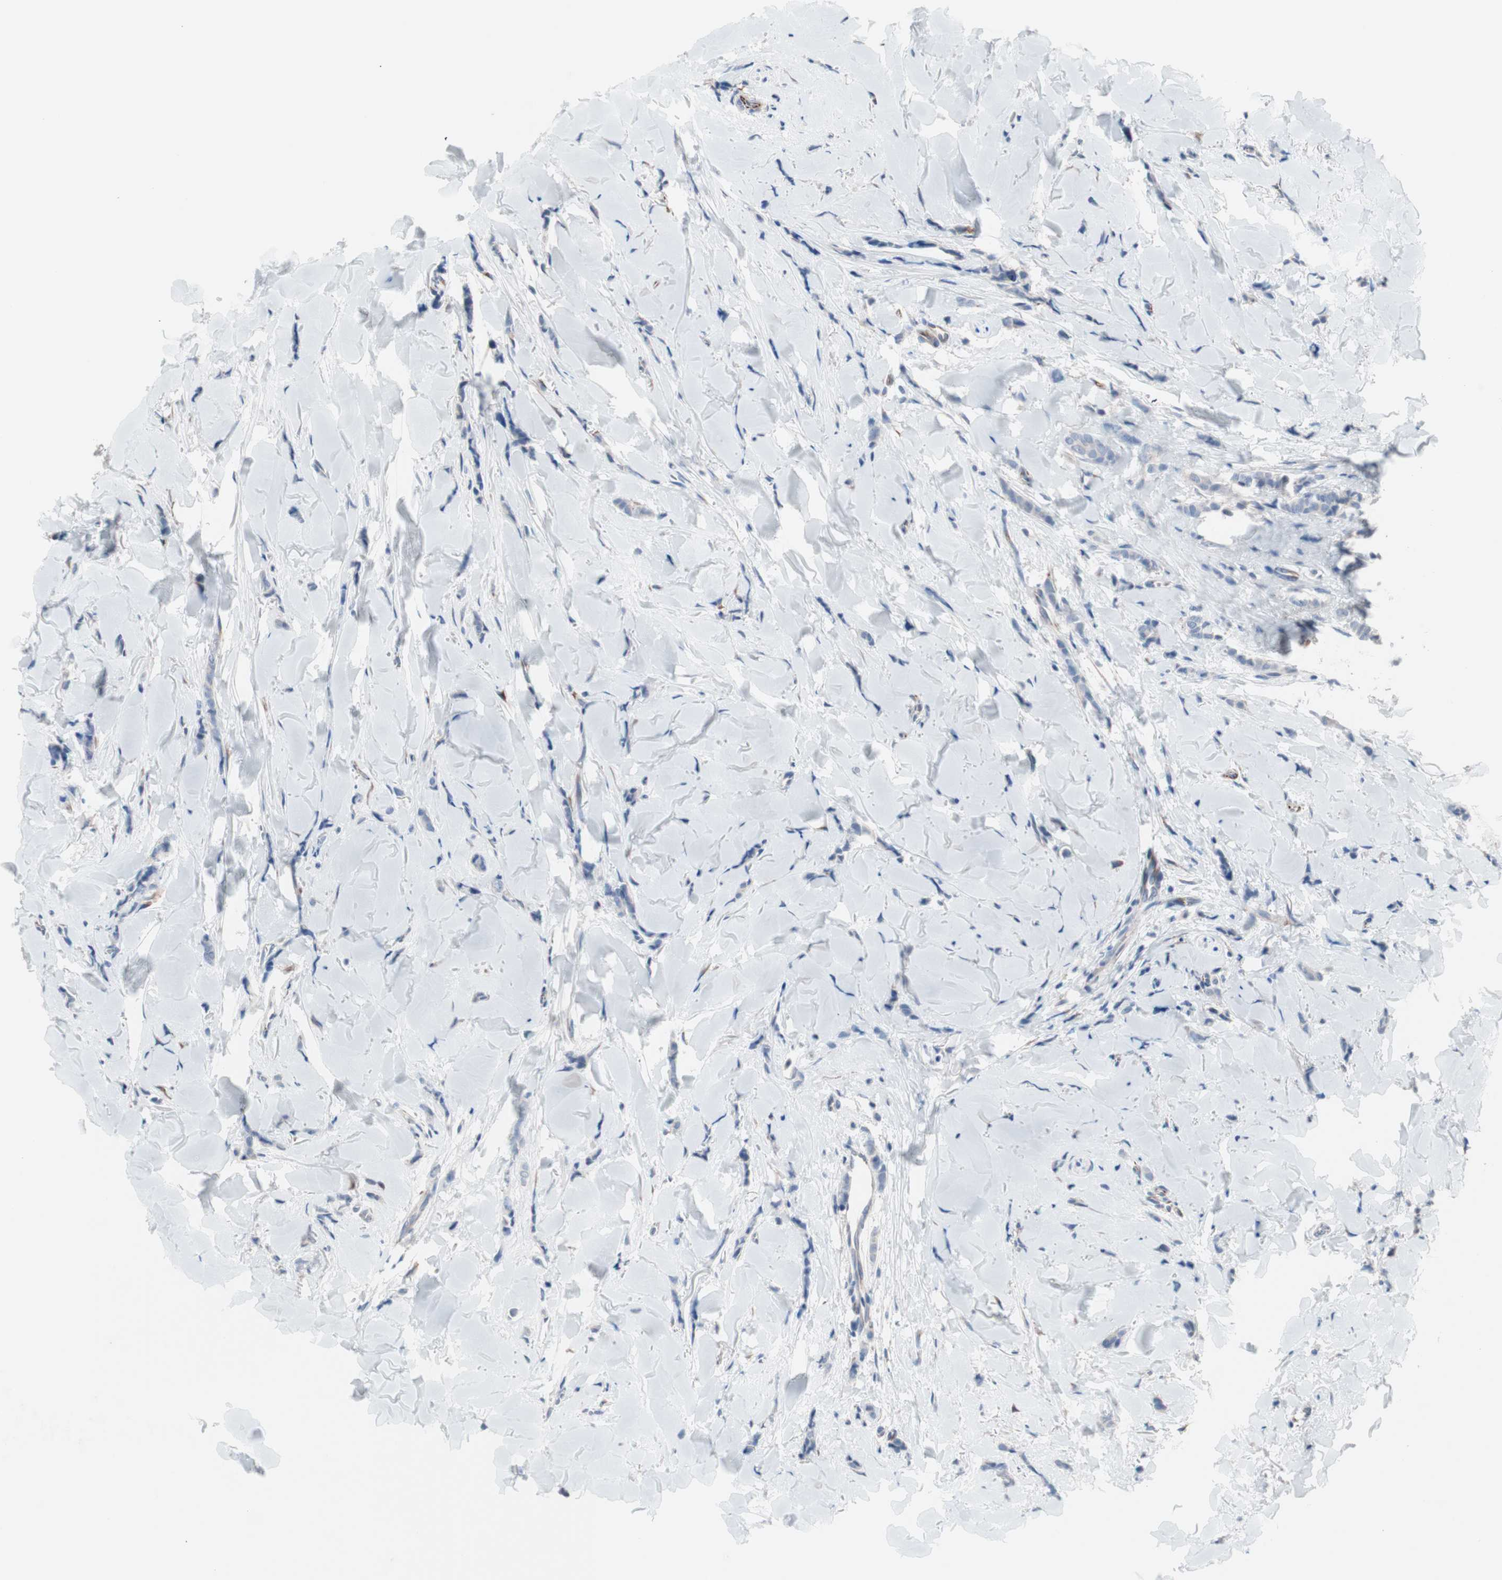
{"staining": {"intensity": "negative", "quantity": "none", "location": "none"}, "tissue": "breast cancer", "cell_type": "Tumor cells", "image_type": "cancer", "snomed": [{"axis": "morphology", "description": "Lobular carcinoma"}, {"axis": "topography", "description": "Skin"}, {"axis": "topography", "description": "Breast"}], "caption": "This is a histopathology image of immunohistochemistry (IHC) staining of breast cancer, which shows no expression in tumor cells.", "gene": "ULBP1", "patient": {"sex": "female", "age": 46}}